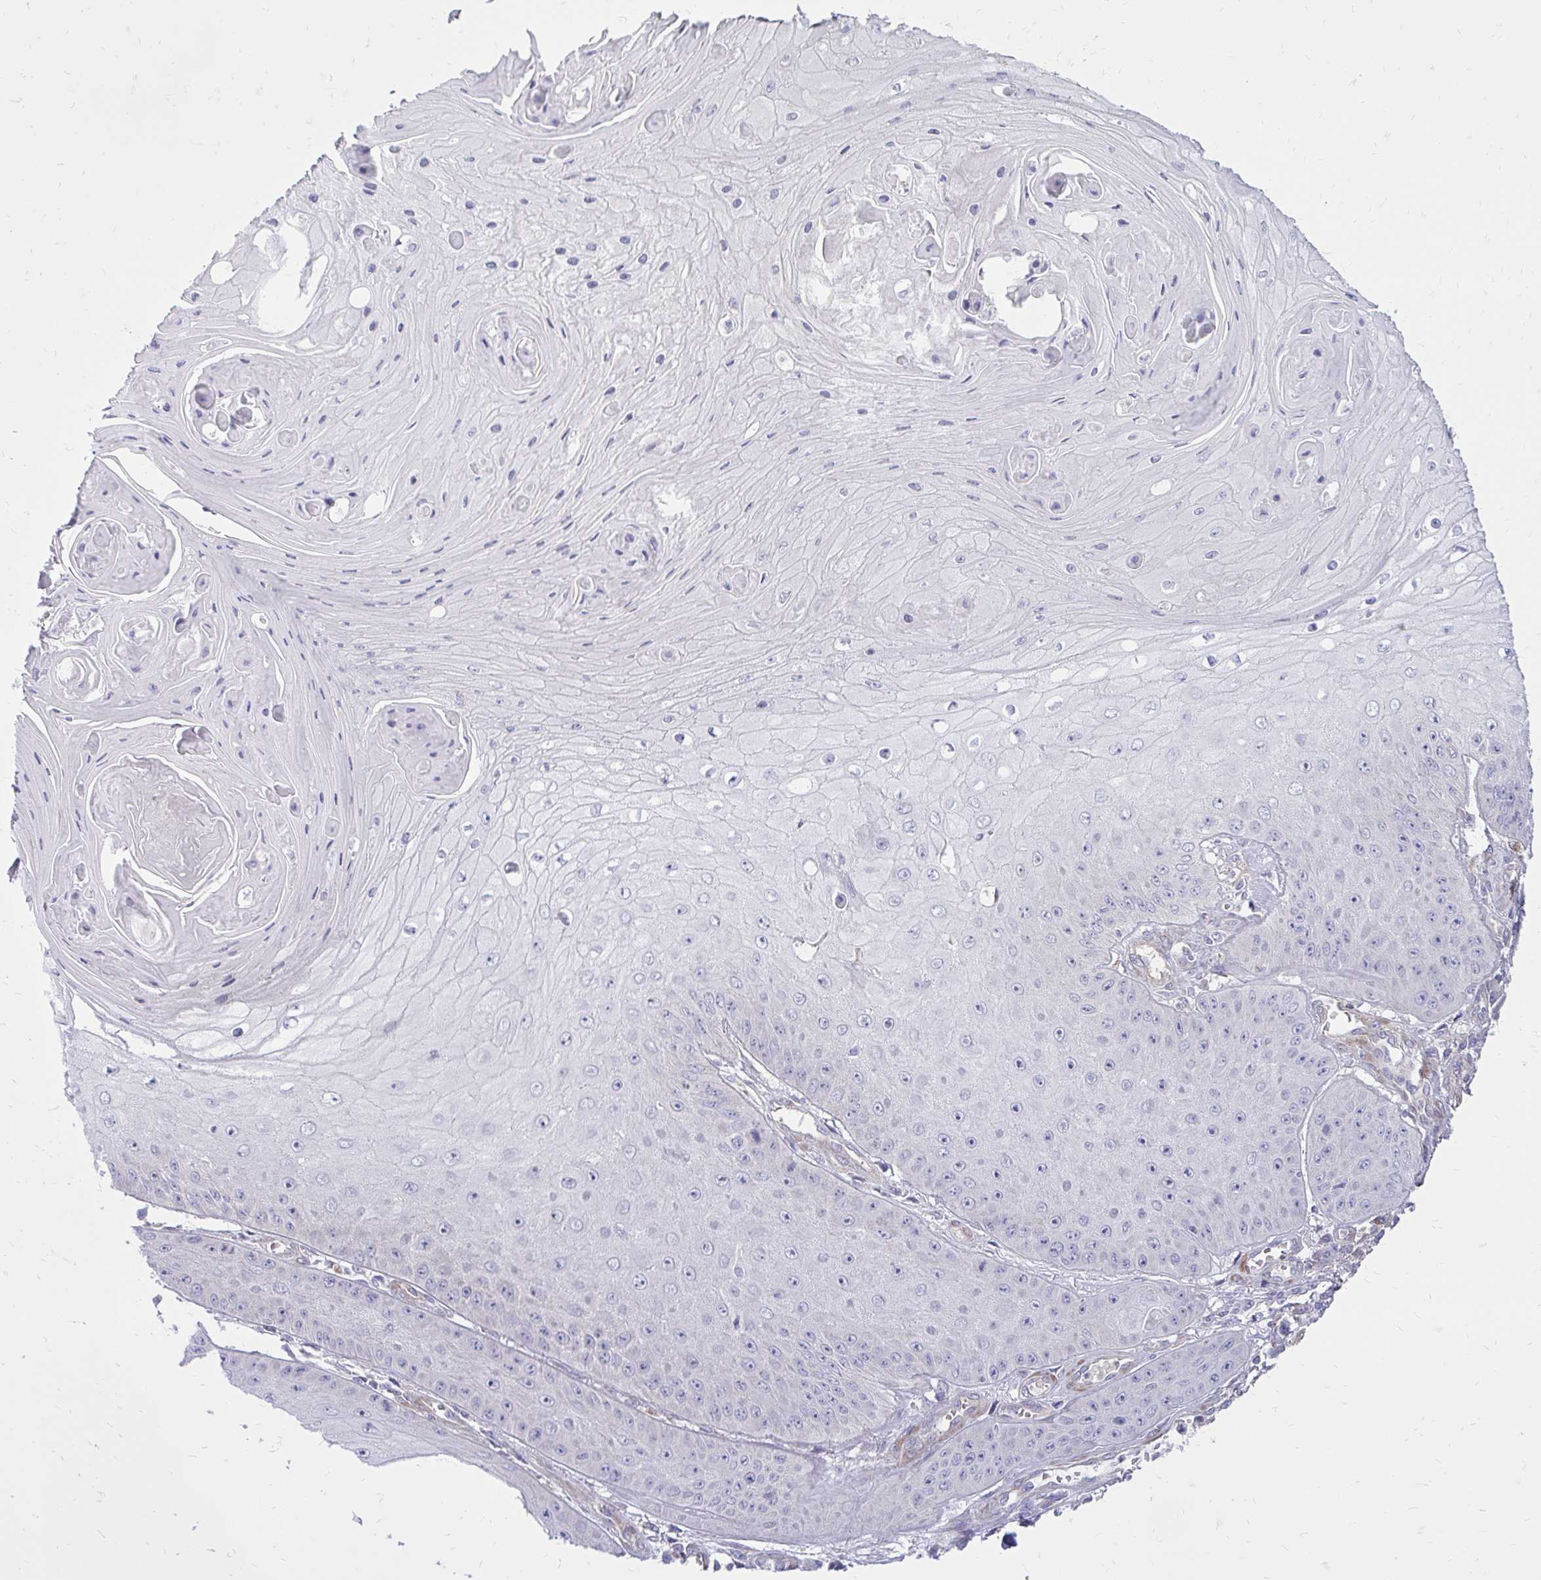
{"staining": {"intensity": "negative", "quantity": "none", "location": "none"}, "tissue": "skin cancer", "cell_type": "Tumor cells", "image_type": "cancer", "snomed": [{"axis": "morphology", "description": "Squamous cell carcinoma, NOS"}, {"axis": "topography", "description": "Skin"}], "caption": "A high-resolution image shows IHC staining of squamous cell carcinoma (skin), which demonstrates no significant expression in tumor cells.", "gene": "ASAP1", "patient": {"sex": "male", "age": 70}}